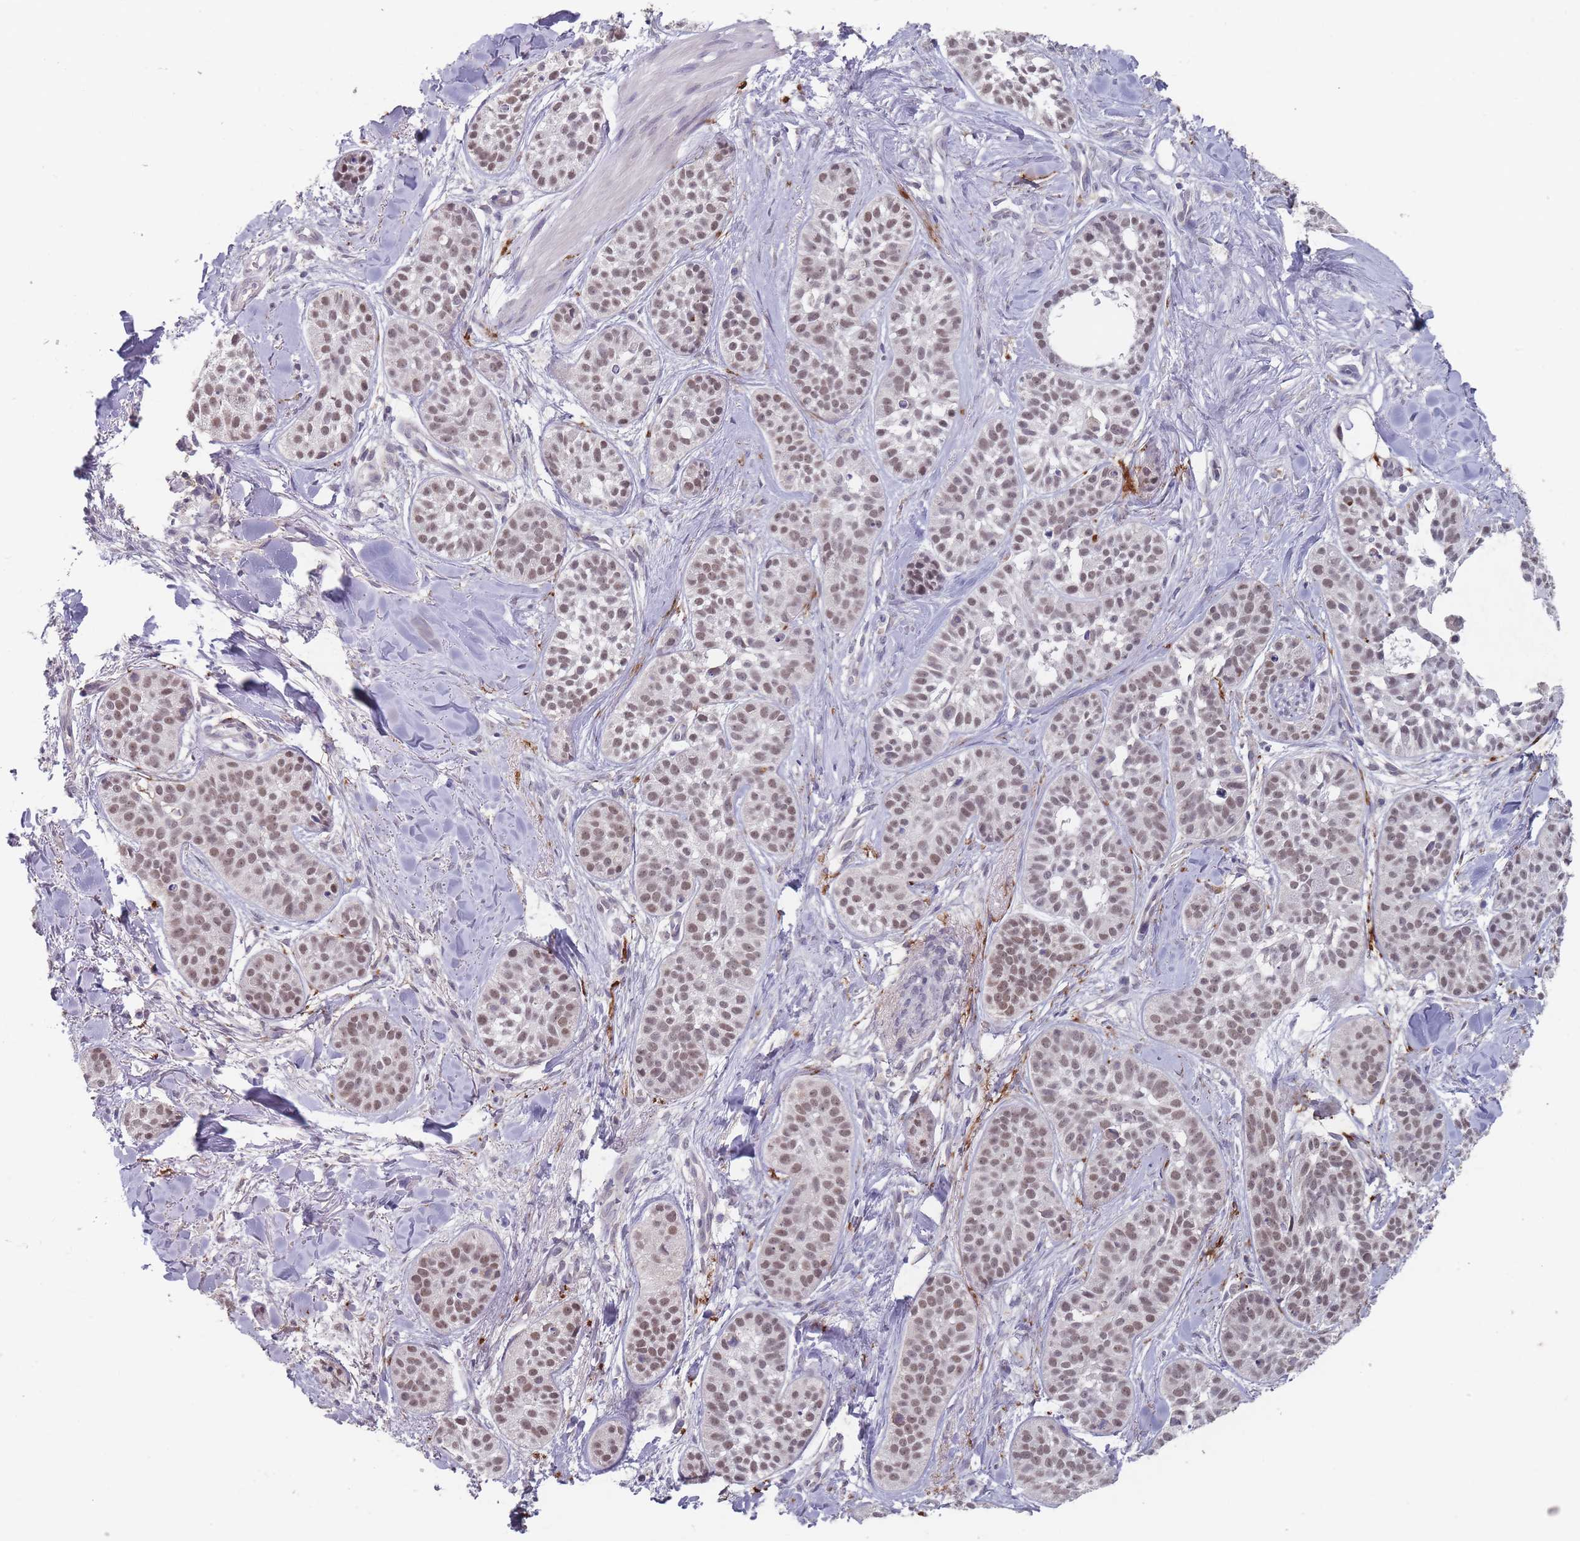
{"staining": {"intensity": "moderate", "quantity": ">75%", "location": "nuclear"}, "tissue": "skin cancer", "cell_type": "Tumor cells", "image_type": "cancer", "snomed": [{"axis": "morphology", "description": "Basal cell carcinoma"}, {"axis": "topography", "description": "Skin"}], "caption": "Protein staining shows moderate nuclear positivity in about >75% of tumor cells in skin cancer (basal cell carcinoma). Using DAB (brown) and hematoxylin (blue) stains, captured at high magnification using brightfield microscopy.", "gene": "PEX7", "patient": {"sex": "male", "age": 52}}